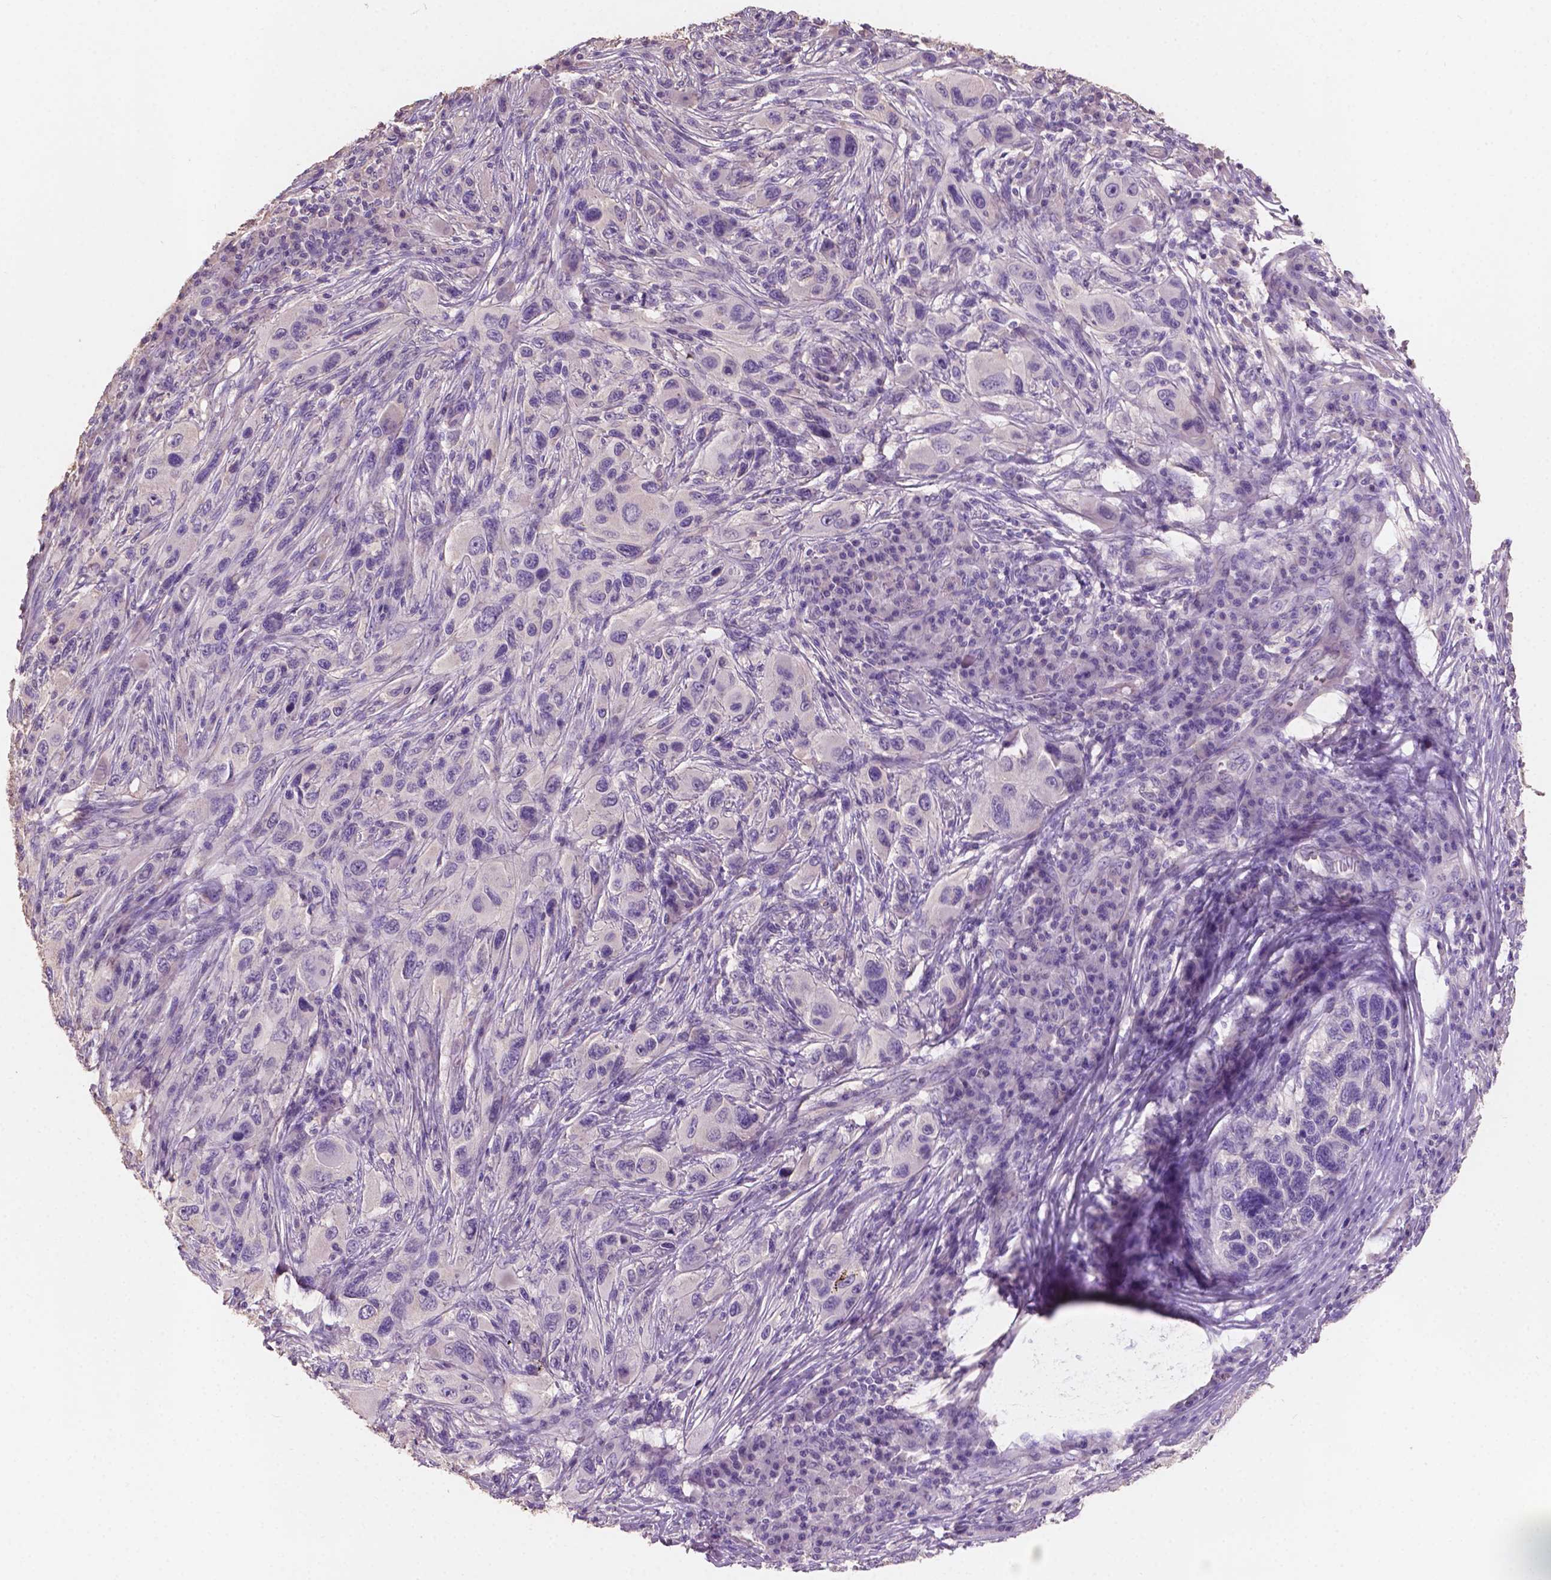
{"staining": {"intensity": "negative", "quantity": "none", "location": "none"}, "tissue": "melanoma", "cell_type": "Tumor cells", "image_type": "cancer", "snomed": [{"axis": "morphology", "description": "Malignant melanoma, NOS"}, {"axis": "topography", "description": "Skin"}], "caption": "The photomicrograph reveals no significant positivity in tumor cells of melanoma.", "gene": "SBSN", "patient": {"sex": "male", "age": 53}}